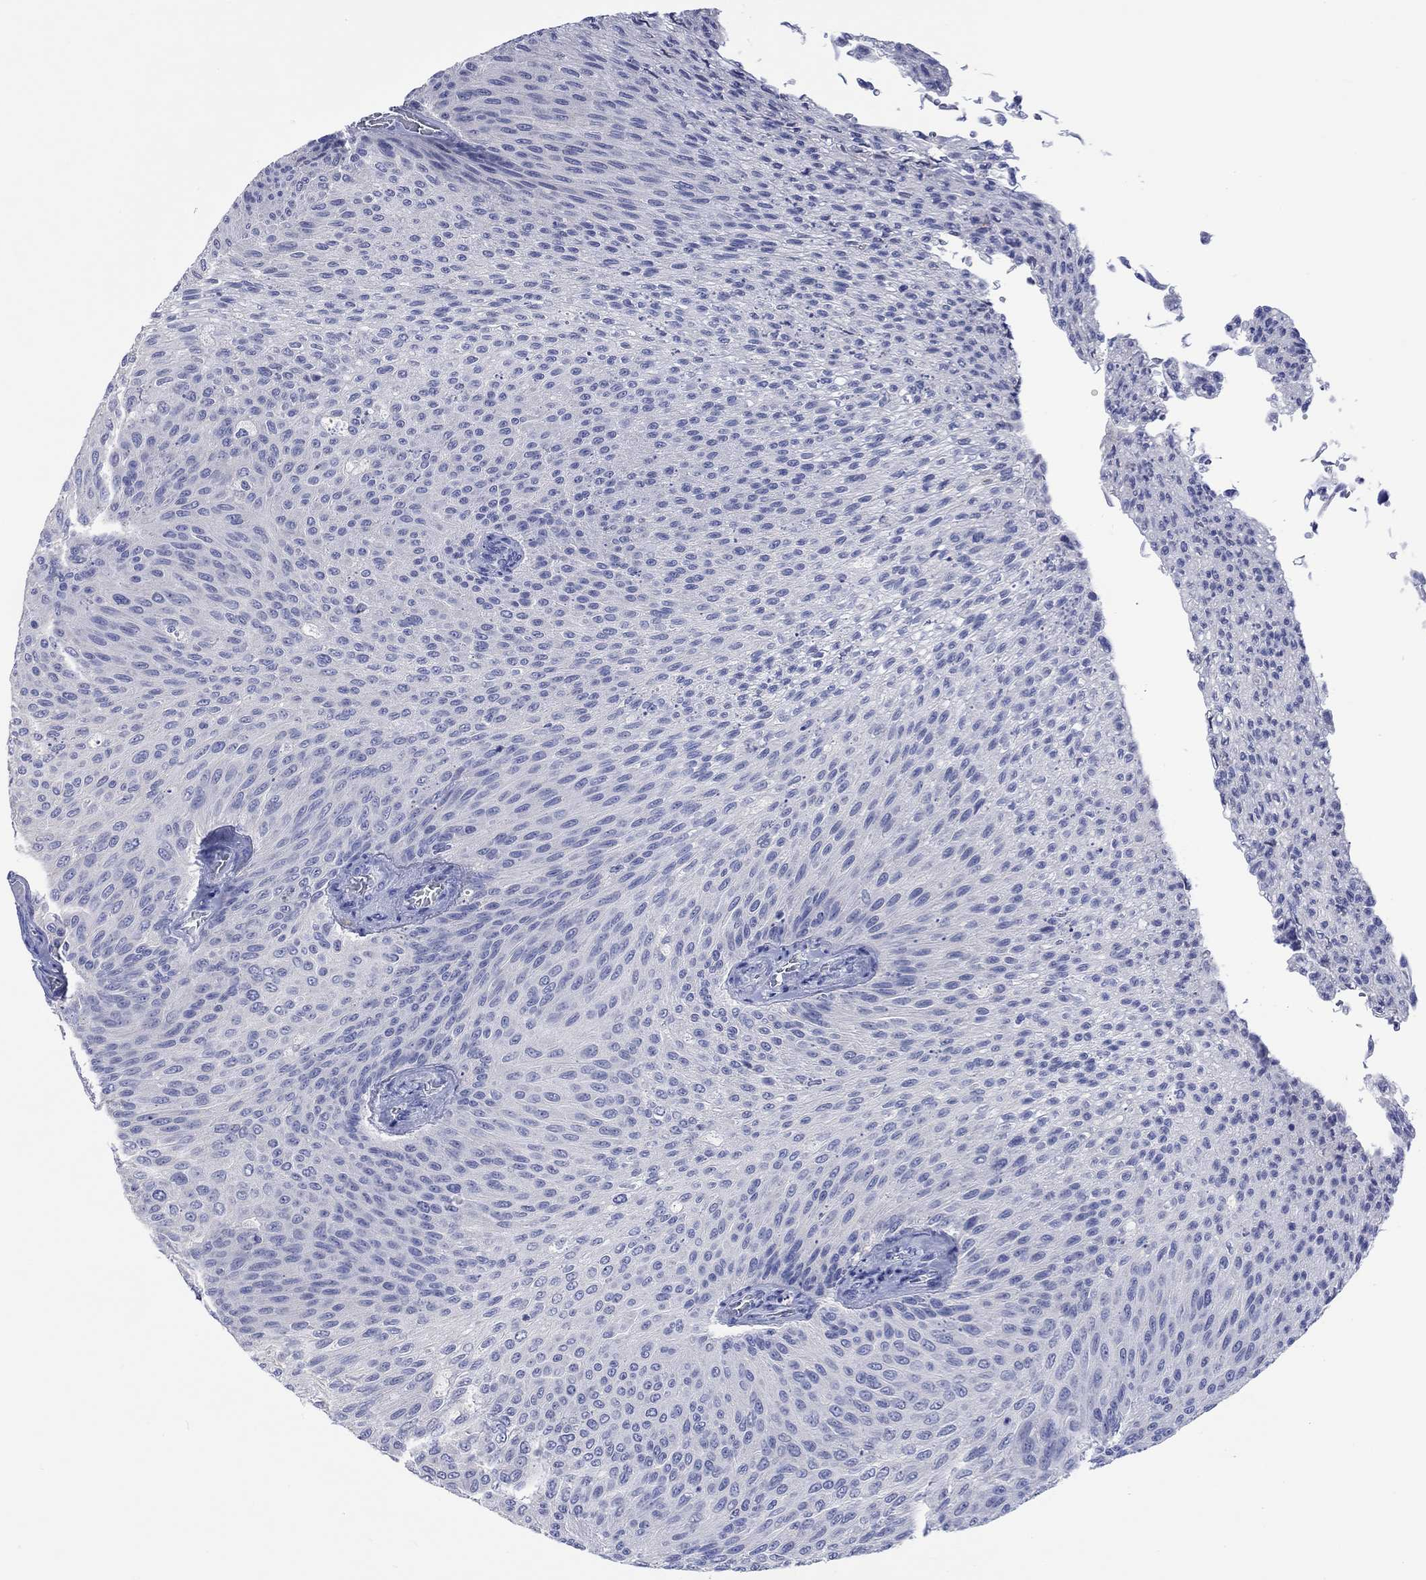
{"staining": {"intensity": "negative", "quantity": "none", "location": "none"}, "tissue": "urothelial cancer", "cell_type": "Tumor cells", "image_type": "cancer", "snomed": [{"axis": "morphology", "description": "Urothelial carcinoma, Low grade"}, {"axis": "topography", "description": "Ureter, NOS"}, {"axis": "topography", "description": "Urinary bladder"}], "caption": "IHC photomicrograph of human urothelial cancer stained for a protein (brown), which reveals no expression in tumor cells. Brightfield microscopy of IHC stained with DAB (brown) and hematoxylin (blue), captured at high magnification.", "gene": "TOMM20L", "patient": {"sex": "male", "age": 78}}